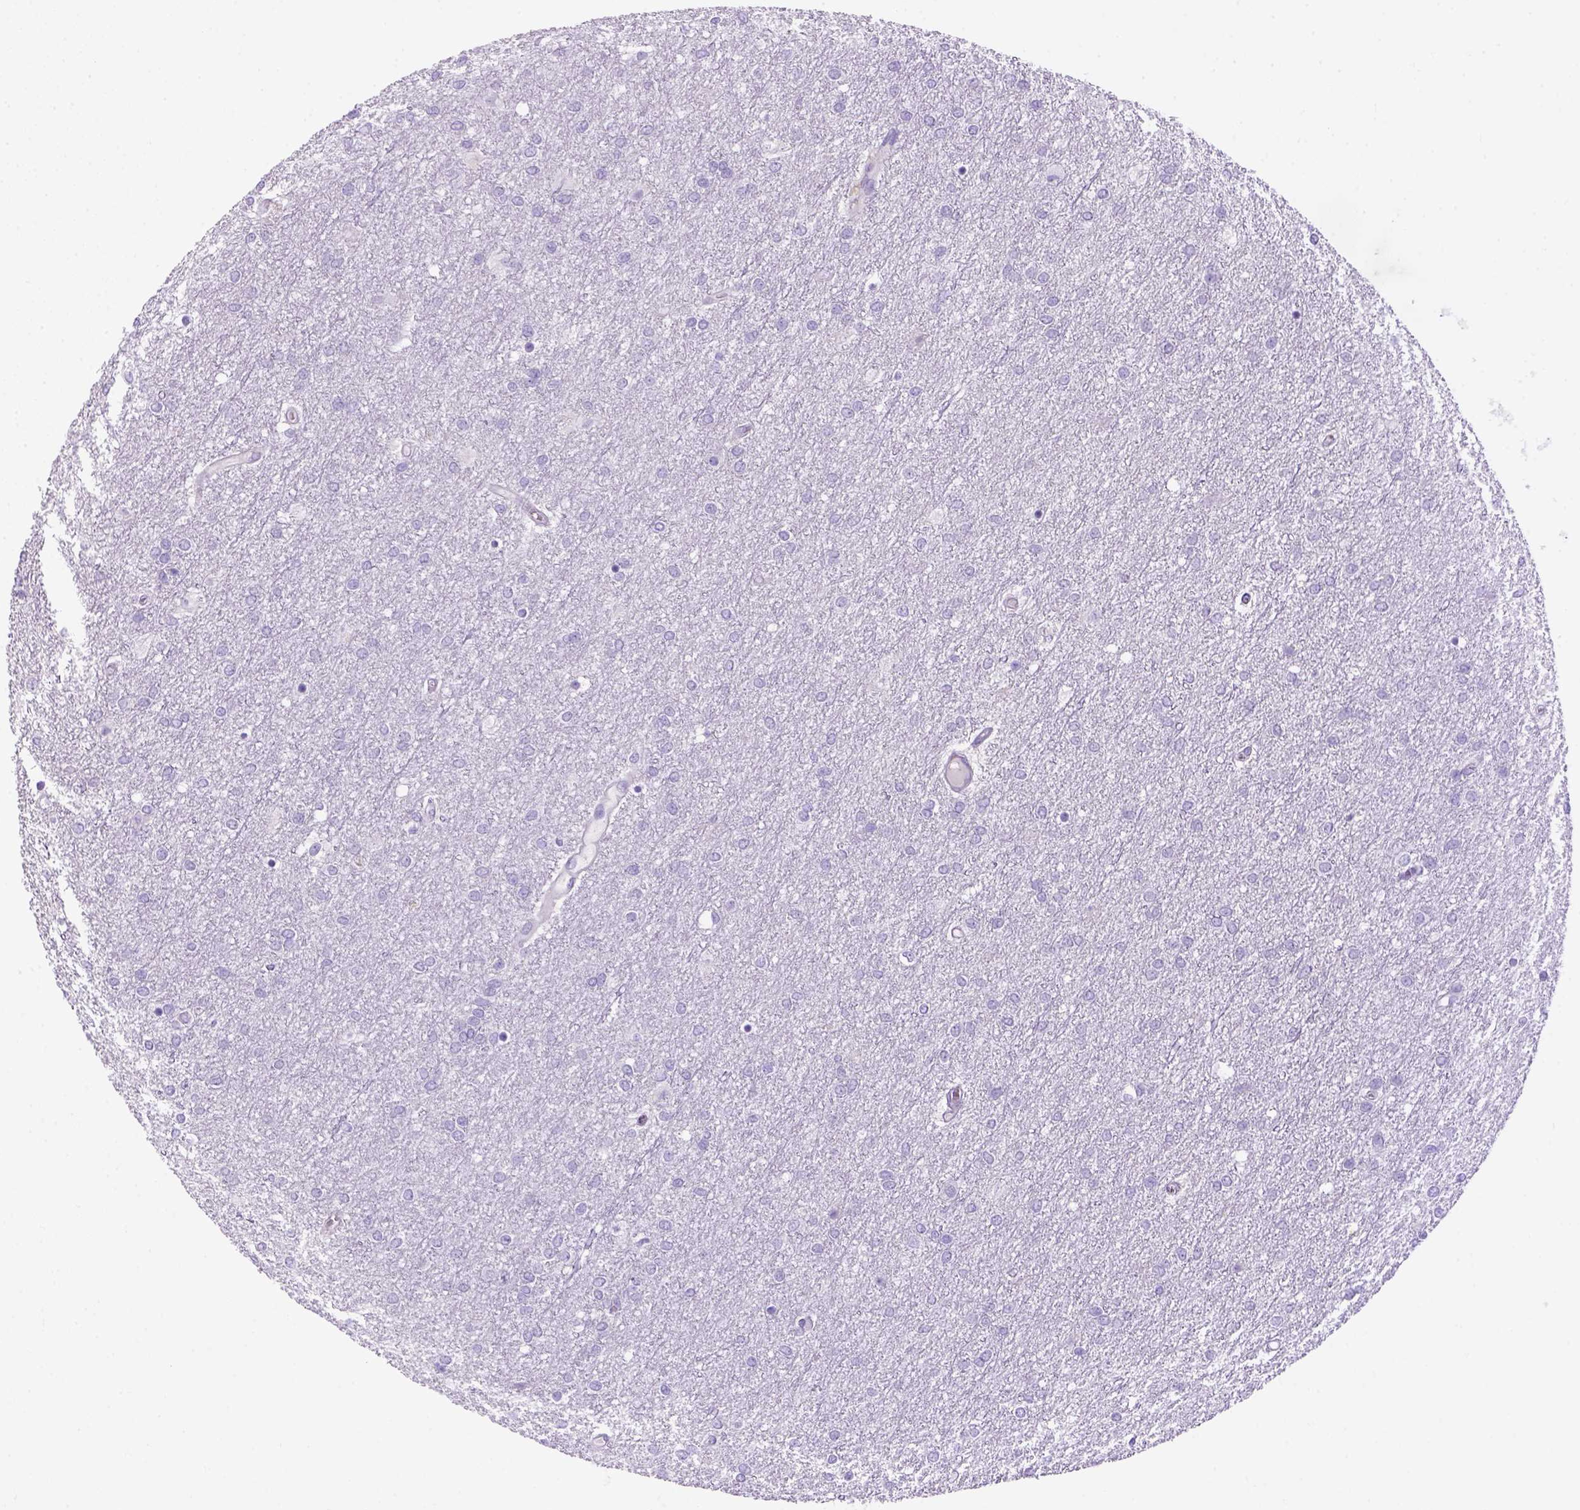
{"staining": {"intensity": "negative", "quantity": "none", "location": "none"}, "tissue": "glioma", "cell_type": "Tumor cells", "image_type": "cancer", "snomed": [{"axis": "morphology", "description": "Glioma, malignant, High grade"}, {"axis": "topography", "description": "Brain"}], "caption": "The image exhibits no significant positivity in tumor cells of glioma. (DAB immunohistochemistry (IHC) with hematoxylin counter stain).", "gene": "DNAH11", "patient": {"sex": "female", "age": 61}}